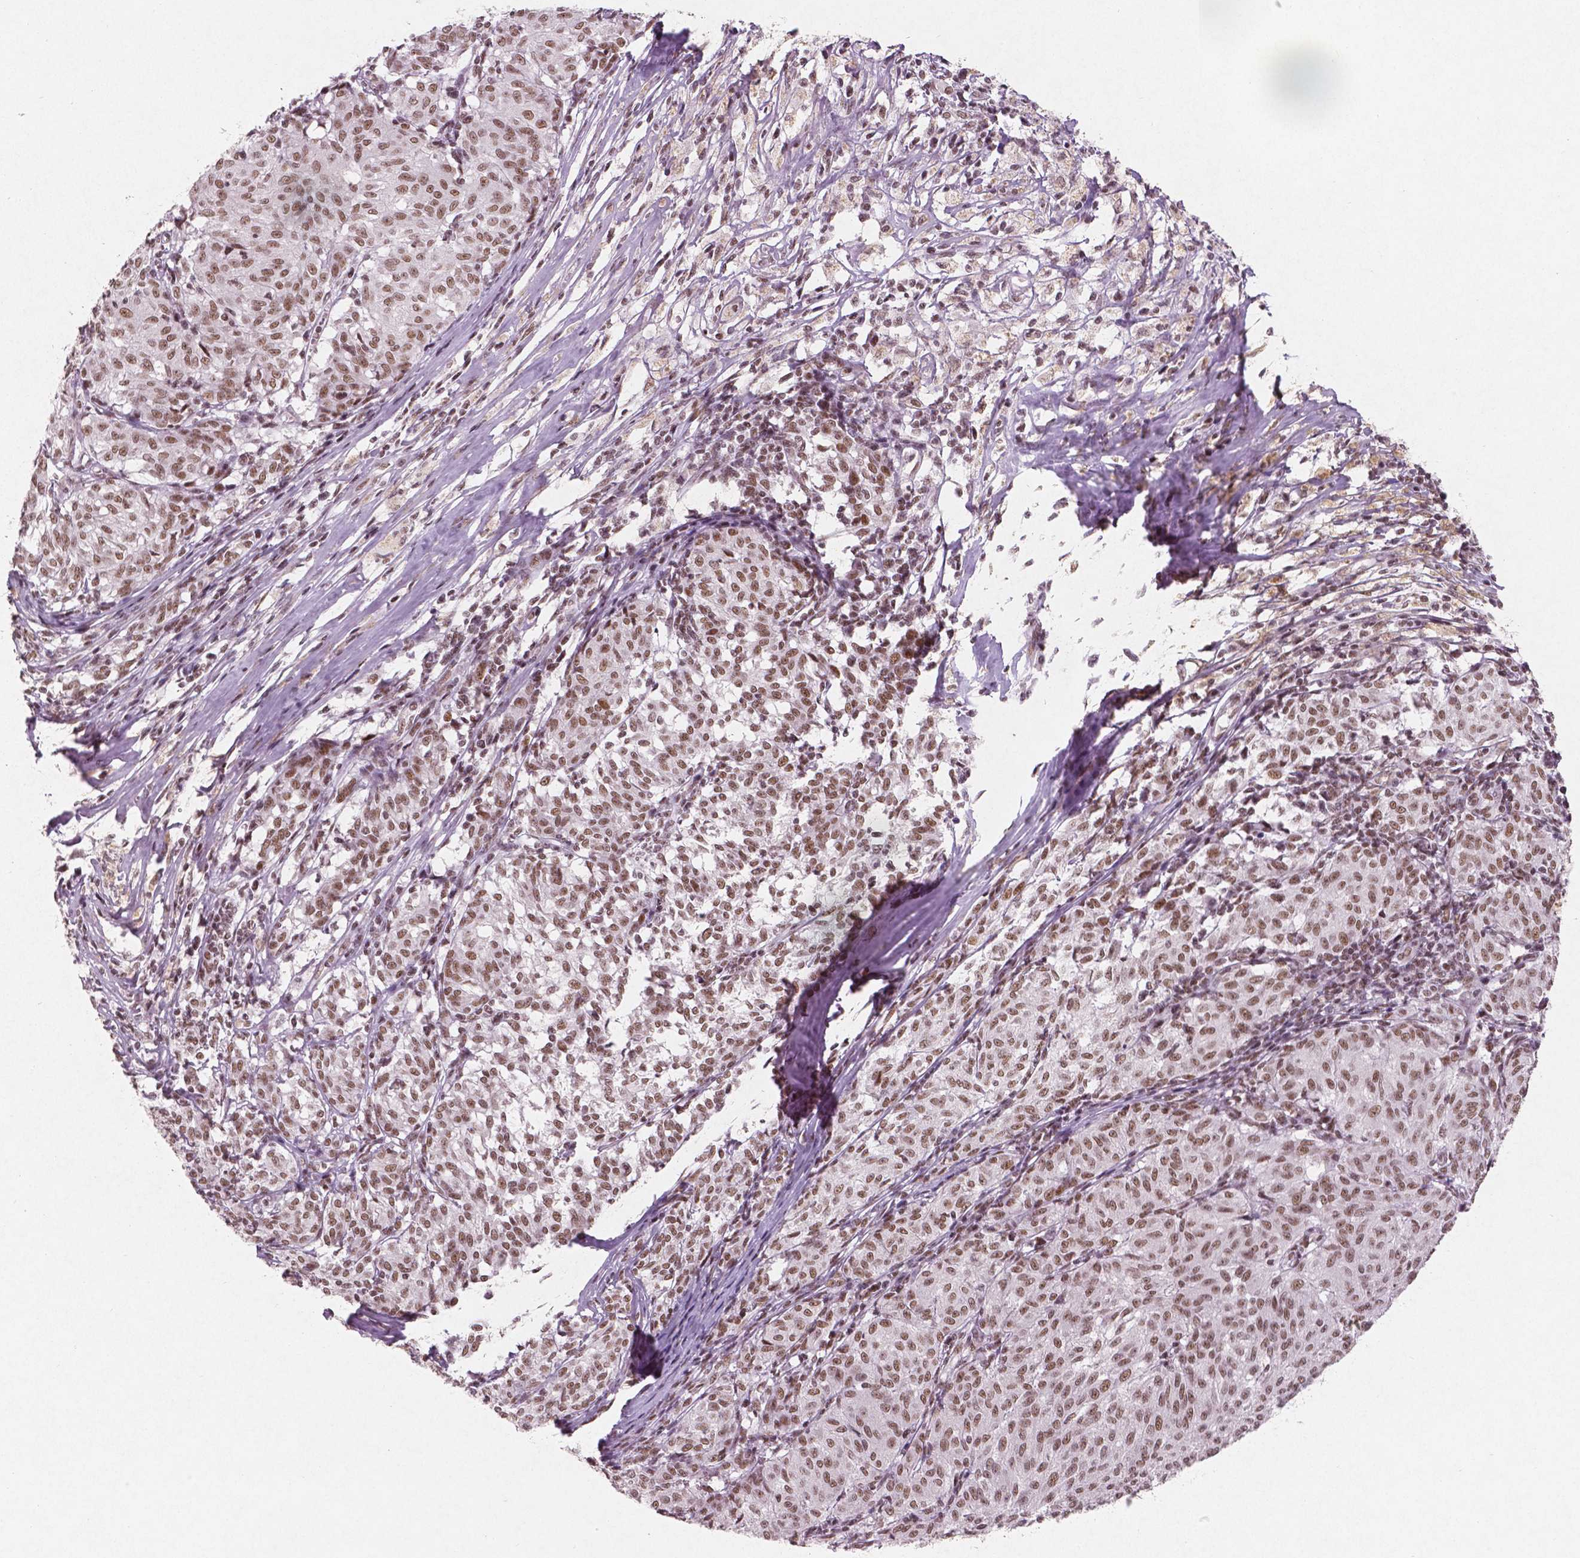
{"staining": {"intensity": "moderate", "quantity": ">75%", "location": "nuclear"}, "tissue": "melanoma", "cell_type": "Tumor cells", "image_type": "cancer", "snomed": [{"axis": "morphology", "description": "Malignant melanoma, NOS"}, {"axis": "topography", "description": "Skin"}], "caption": "Protein expression by immunohistochemistry demonstrates moderate nuclear expression in approximately >75% of tumor cells in malignant melanoma.", "gene": "BRD4", "patient": {"sex": "female", "age": 72}}